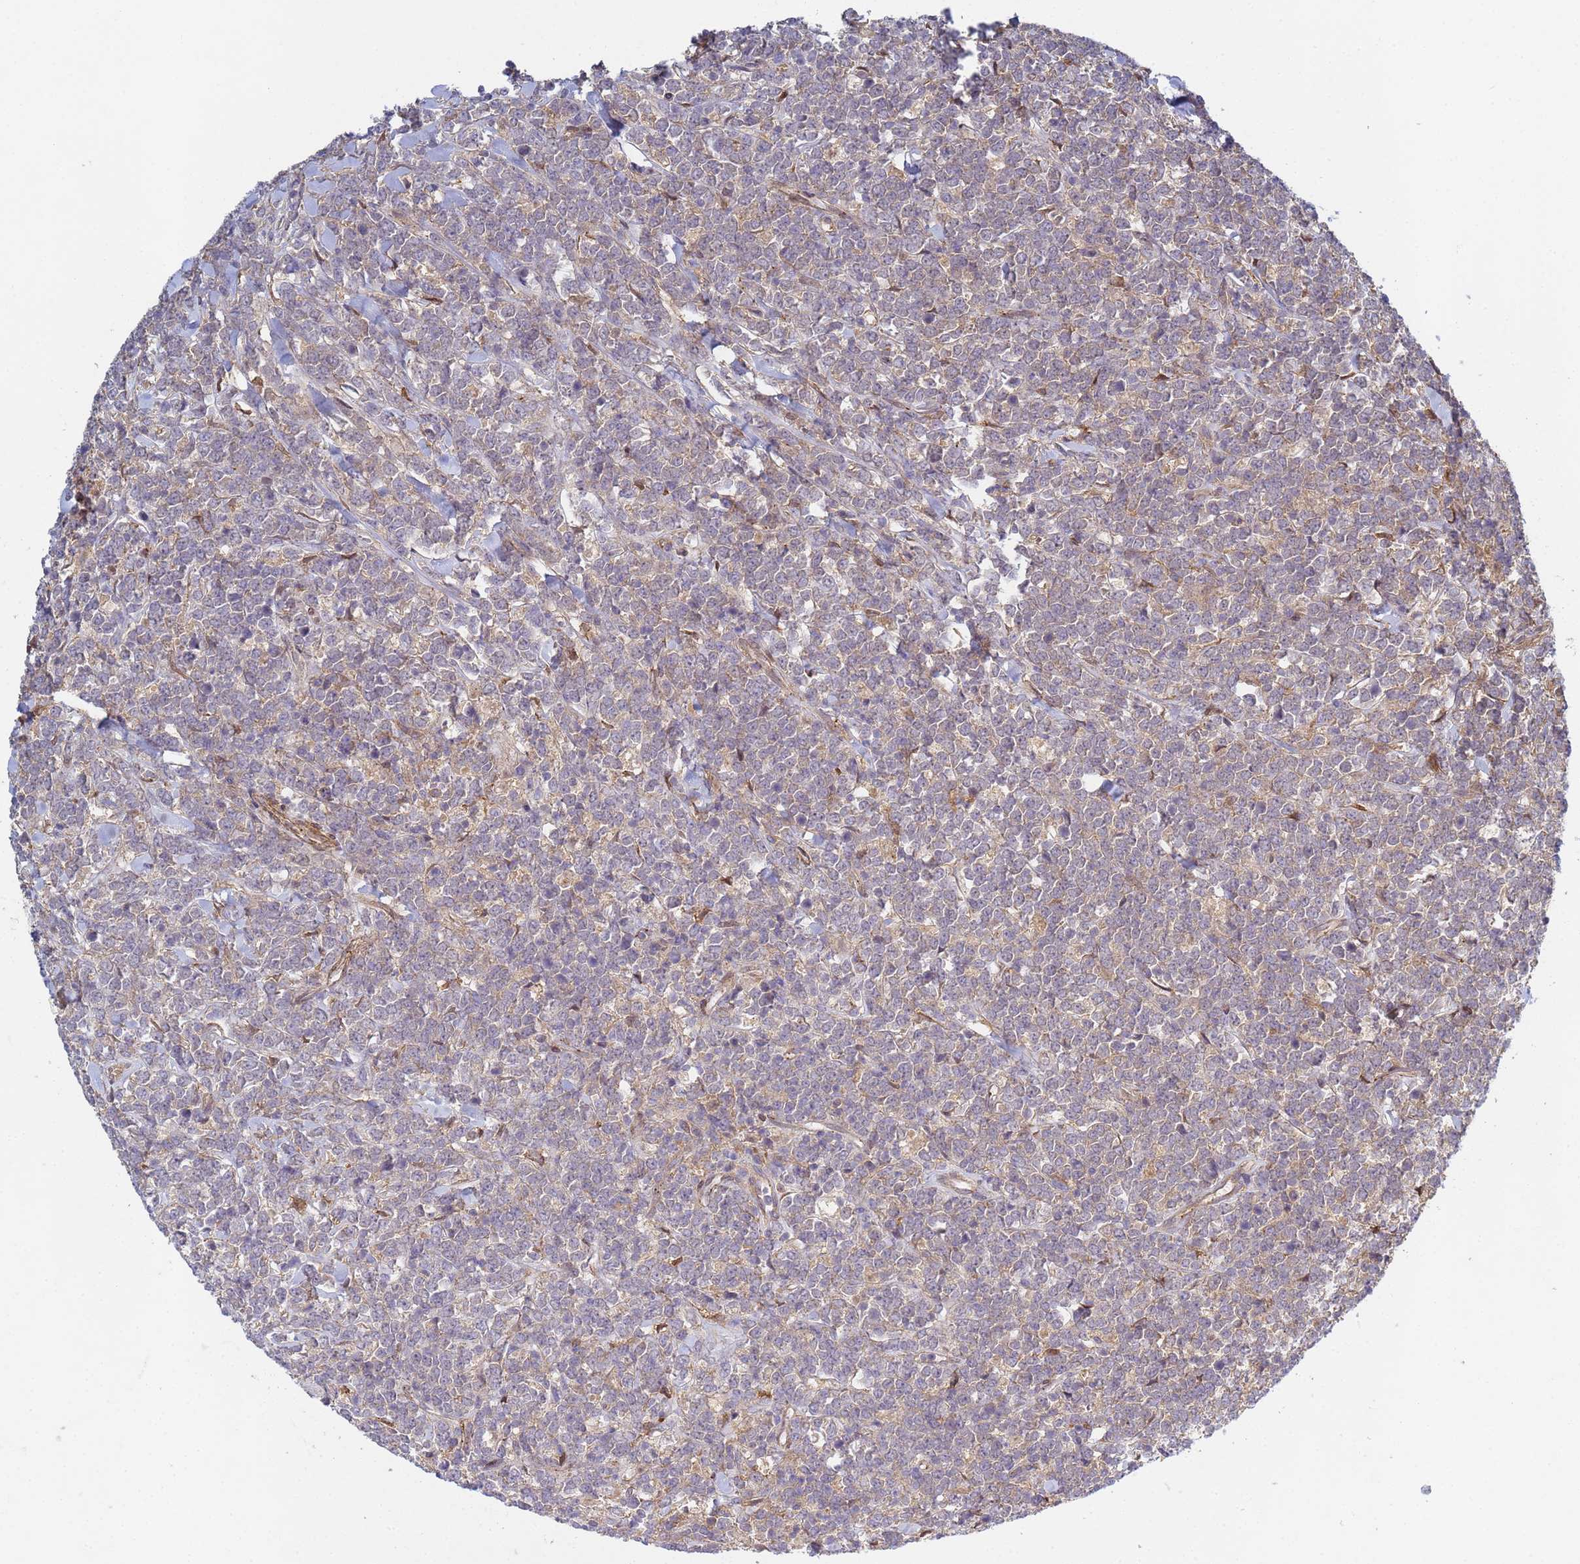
{"staining": {"intensity": "weak", "quantity": "25%-75%", "location": "cytoplasmic/membranous"}, "tissue": "lymphoma", "cell_type": "Tumor cells", "image_type": "cancer", "snomed": [{"axis": "morphology", "description": "Malignant lymphoma, non-Hodgkin's type, High grade"}, {"axis": "topography", "description": "Small intestine"}], "caption": "Immunohistochemistry image of neoplastic tissue: human malignant lymphoma, non-Hodgkin's type (high-grade) stained using IHC shows low levels of weak protein expression localized specifically in the cytoplasmic/membranous of tumor cells, appearing as a cytoplasmic/membranous brown color.", "gene": "C8orf34", "patient": {"sex": "male", "age": 8}}